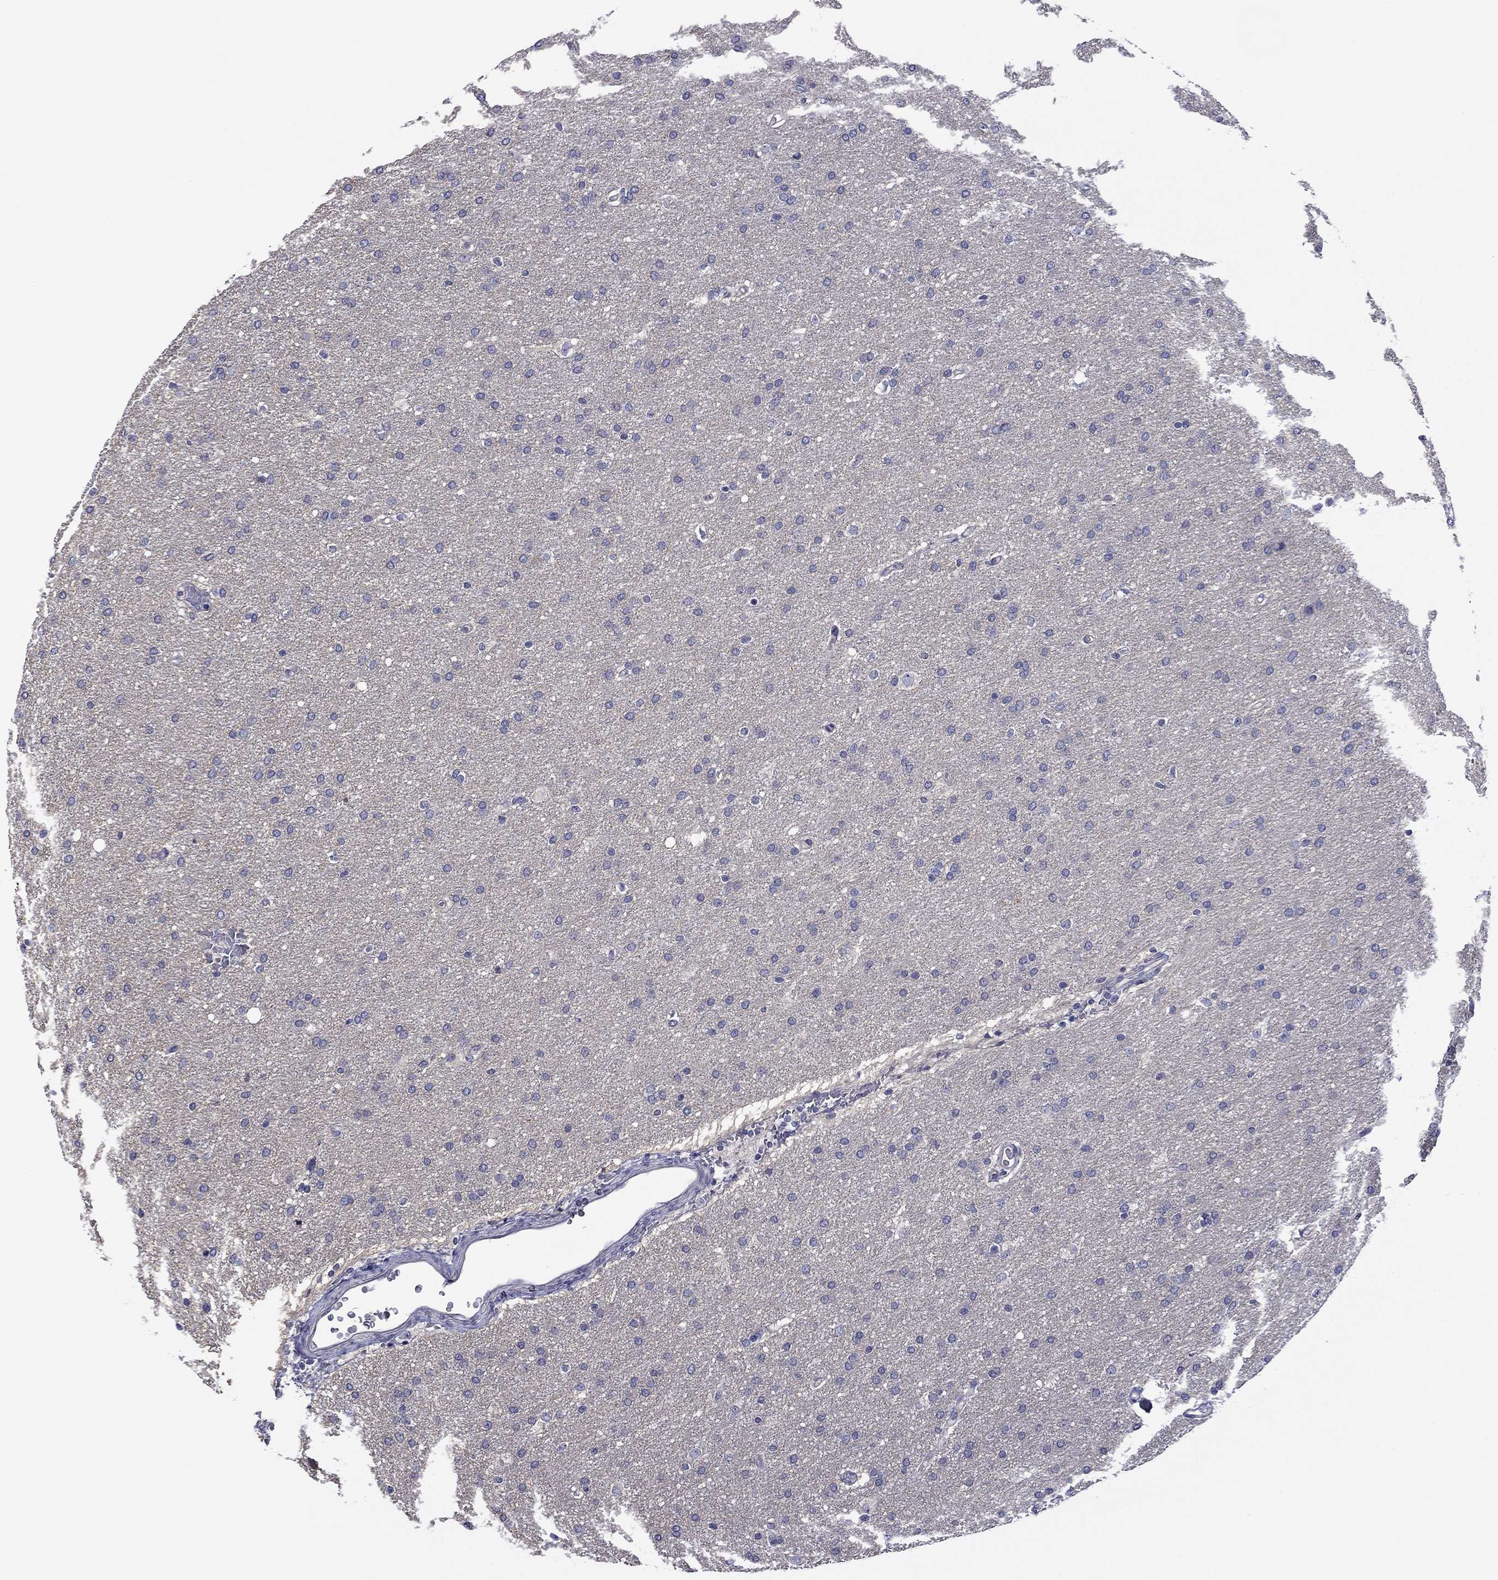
{"staining": {"intensity": "negative", "quantity": "none", "location": "none"}, "tissue": "glioma", "cell_type": "Tumor cells", "image_type": "cancer", "snomed": [{"axis": "morphology", "description": "Glioma, malignant, Low grade"}, {"axis": "topography", "description": "Brain"}], "caption": "A histopathology image of glioma stained for a protein shows no brown staining in tumor cells.", "gene": "SPATA7", "patient": {"sex": "female", "age": 37}}